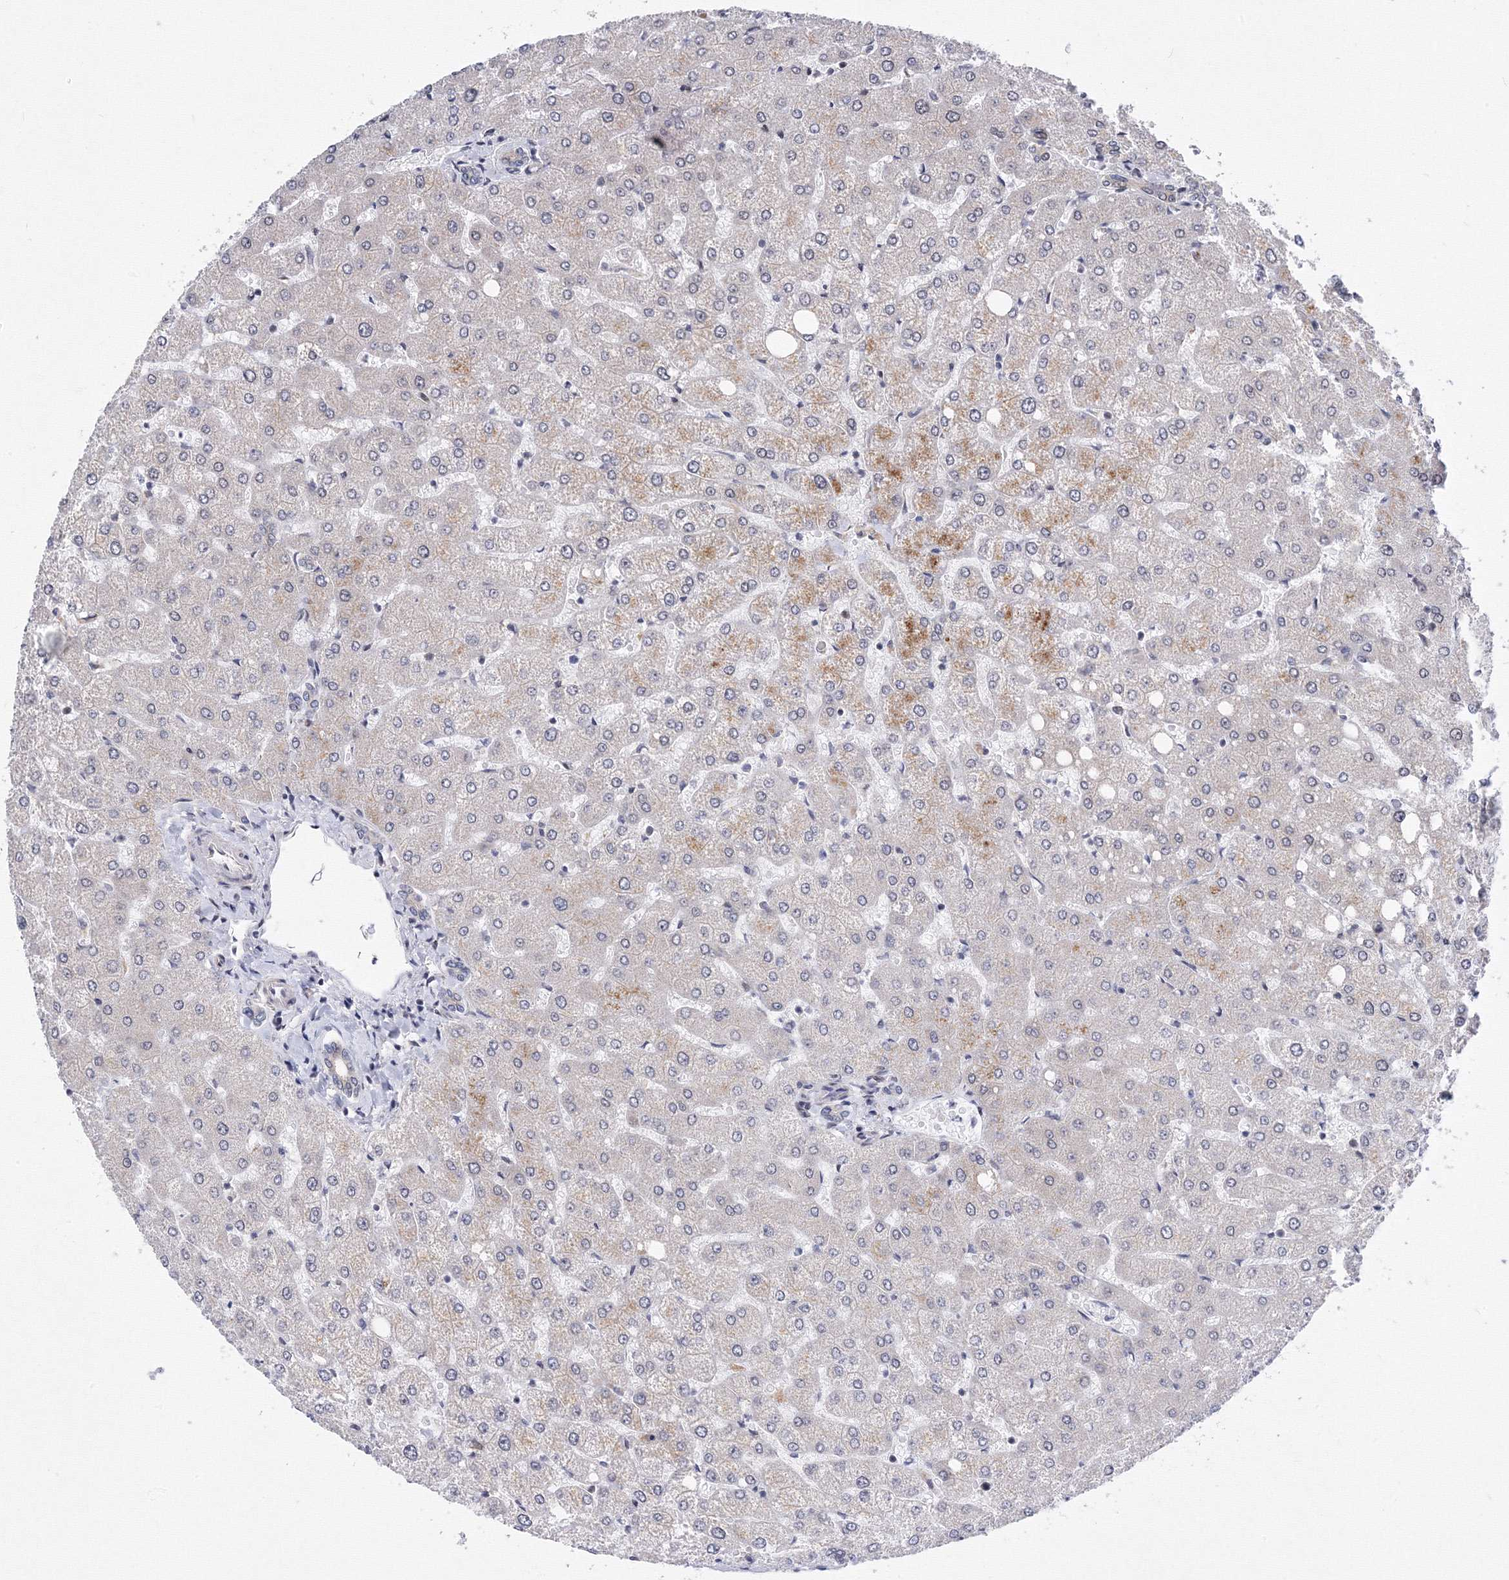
{"staining": {"intensity": "weak", "quantity": "25%-75%", "location": "cytoplasmic/membranous"}, "tissue": "liver", "cell_type": "Cholangiocytes", "image_type": "normal", "snomed": [{"axis": "morphology", "description": "Normal tissue, NOS"}, {"axis": "topography", "description": "Liver"}], "caption": "Immunohistochemistry (IHC) (DAB) staining of unremarkable liver demonstrates weak cytoplasmic/membranous protein staining in about 25%-75% of cholangiocytes.", "gene": "GPN1", "patient": {"sex": "female", "age": 54}}